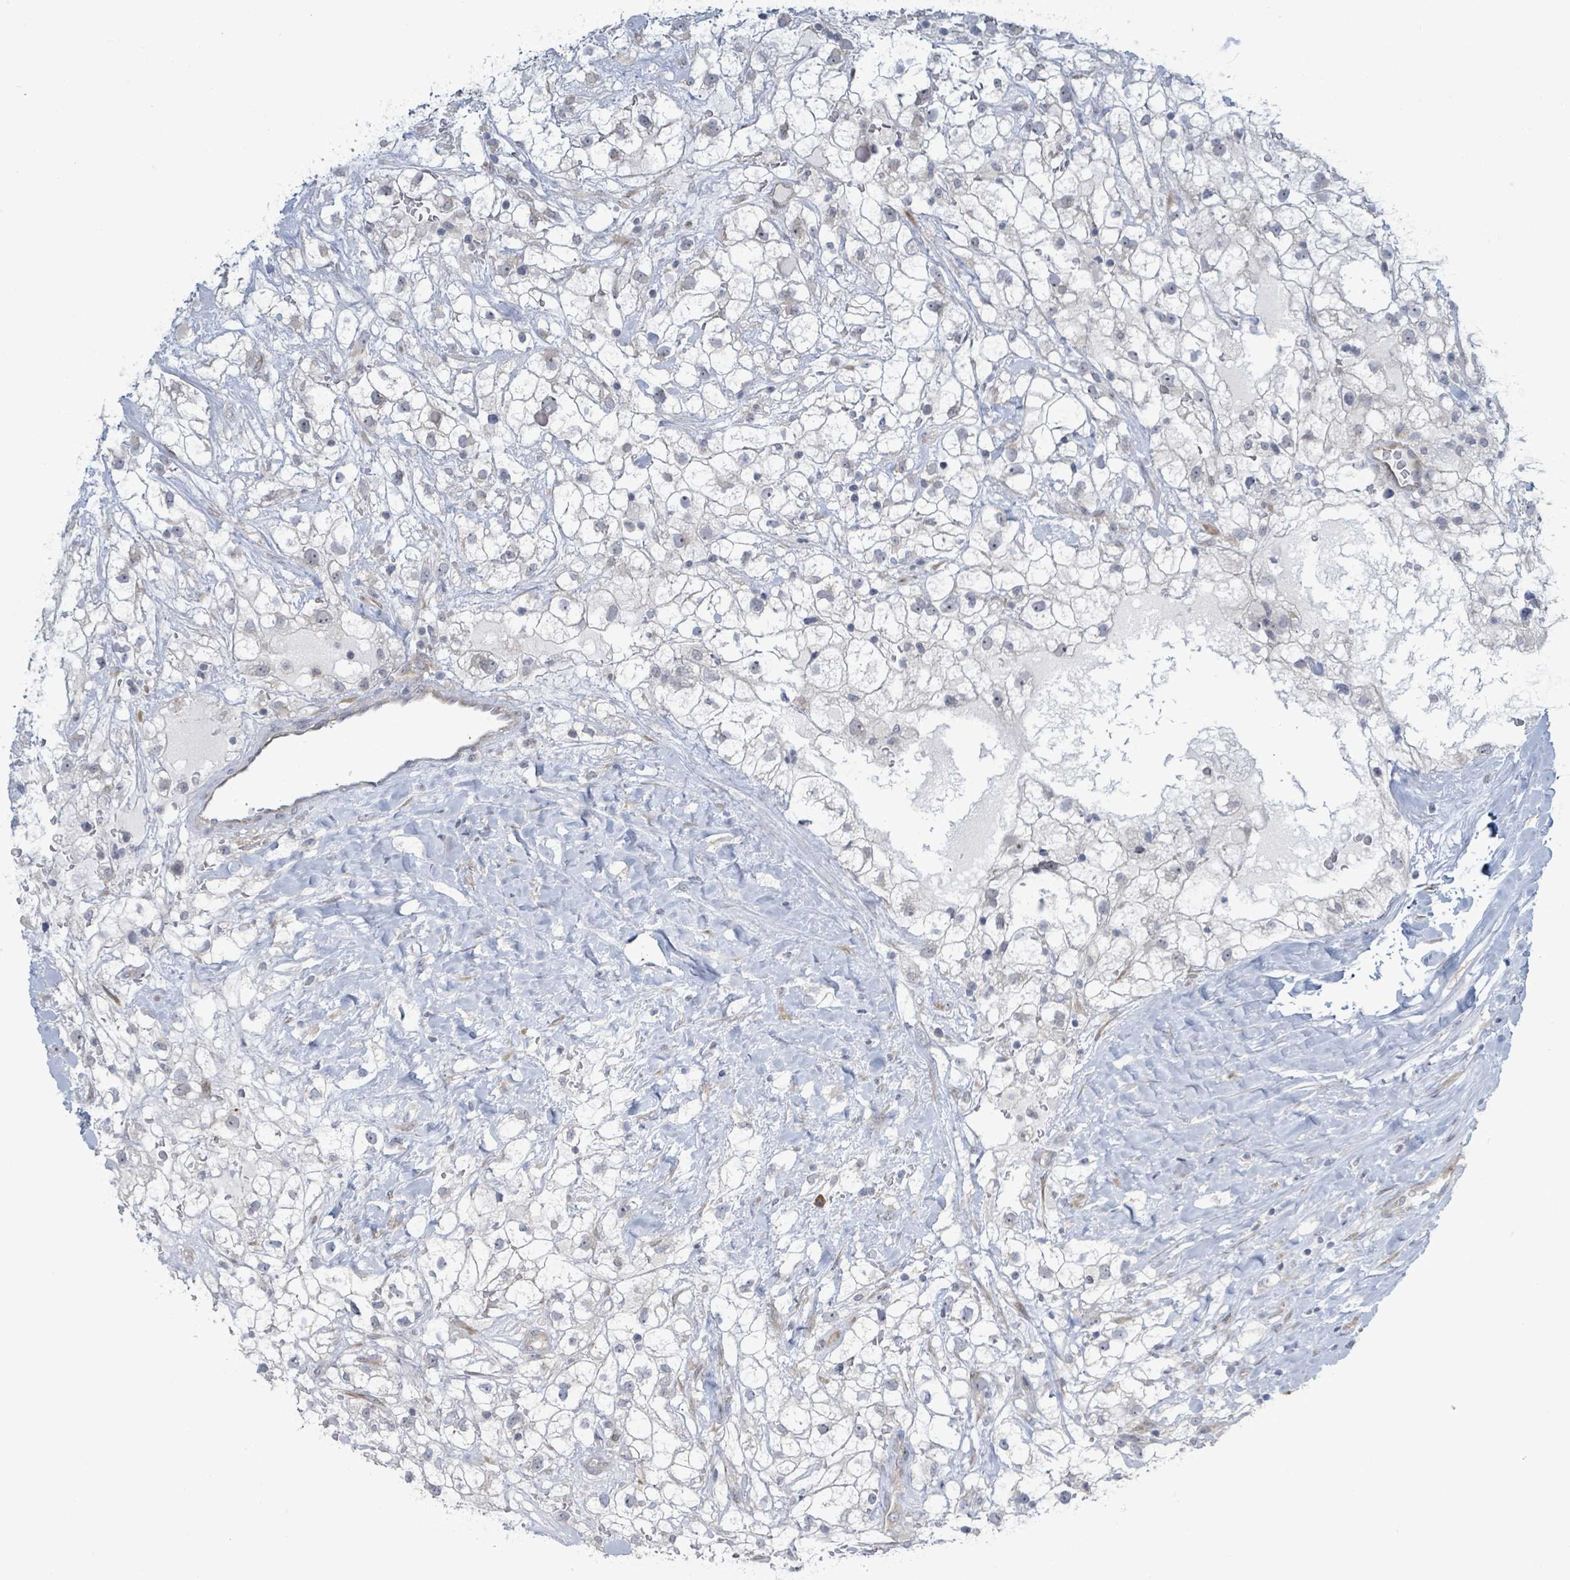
{"staining": {"intensity": "negative", "quantity": "none", "location": "none"}, "tissue": "renal cancer", "cell_type": "Tumor cells", "image_type": "cancer", "snomed": [{"axis": "morphology", "description": "Adenocarcinoma, NOS"}, {"axis": "topography", "description": "Kidney"}], "caption": "Adenocarcinoma (renal) was stained to show a protein in brown. There is no significant expression in tumor cells.", "gene": "RPL32", "patient": {"sex": "male", "age": 59}}